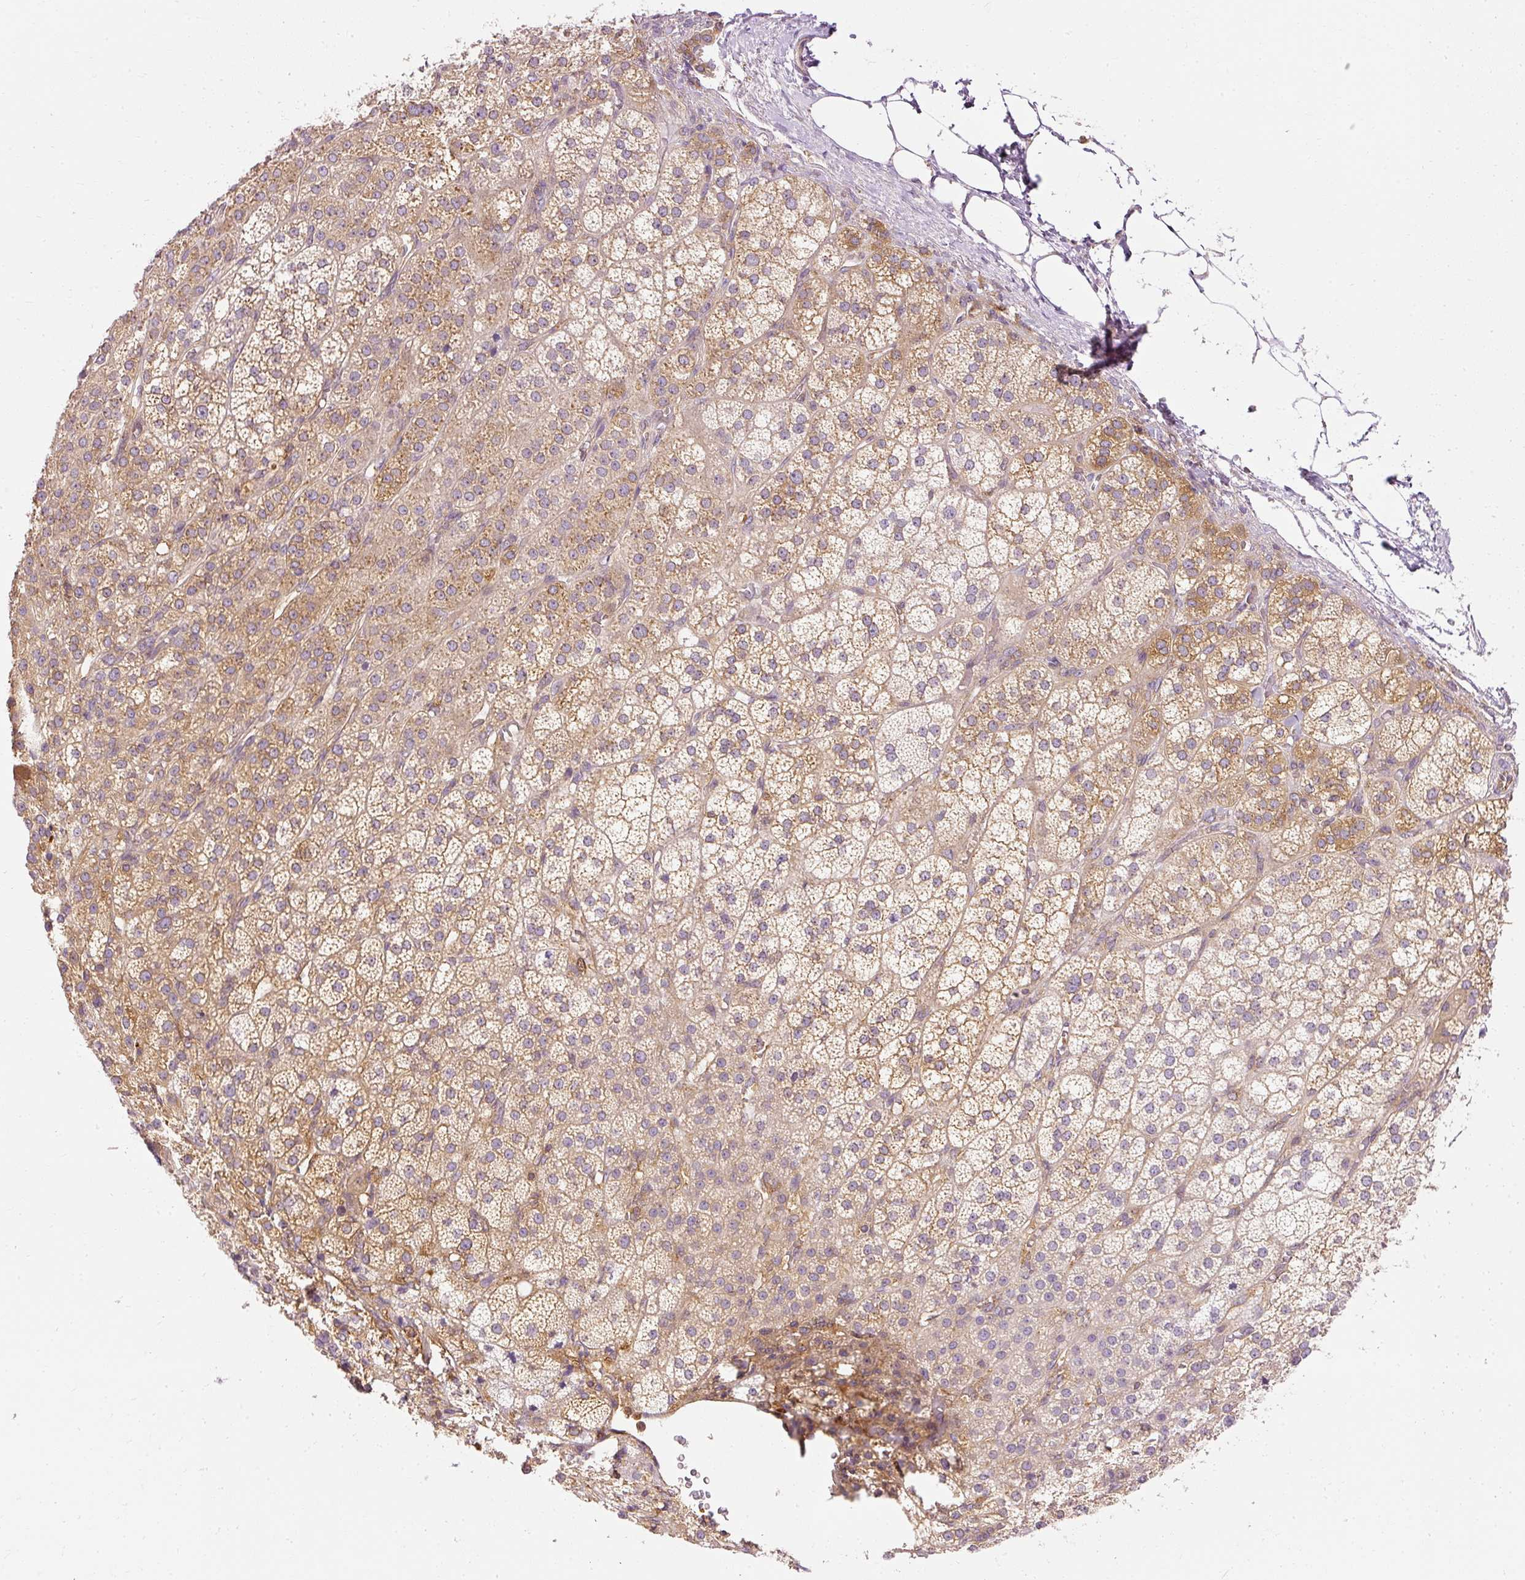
{"staining": {"intensity": "moderate", "quantity": "25%-75%", "location": "cytoplasmic/membranous"}, "tissue": "adrenal gland", "cell_type": "Glandular cells", "image_type": "normal", "snomed": [{"axis": "morphology", "description": "Normal tissue, NOS"}, {"axis": "topography", "description": "Adrenal gland"}], "caption": "DAB (3,3'-diaminobenzidine) immunohistochemical staining of benign human adrenal gland exhibits moderate cytoplasmic/membranous protein positivity in about 25%-75% of glandular cells.", "gene": "ARMH3", "patient": {"sex": "female", "age": 60}}